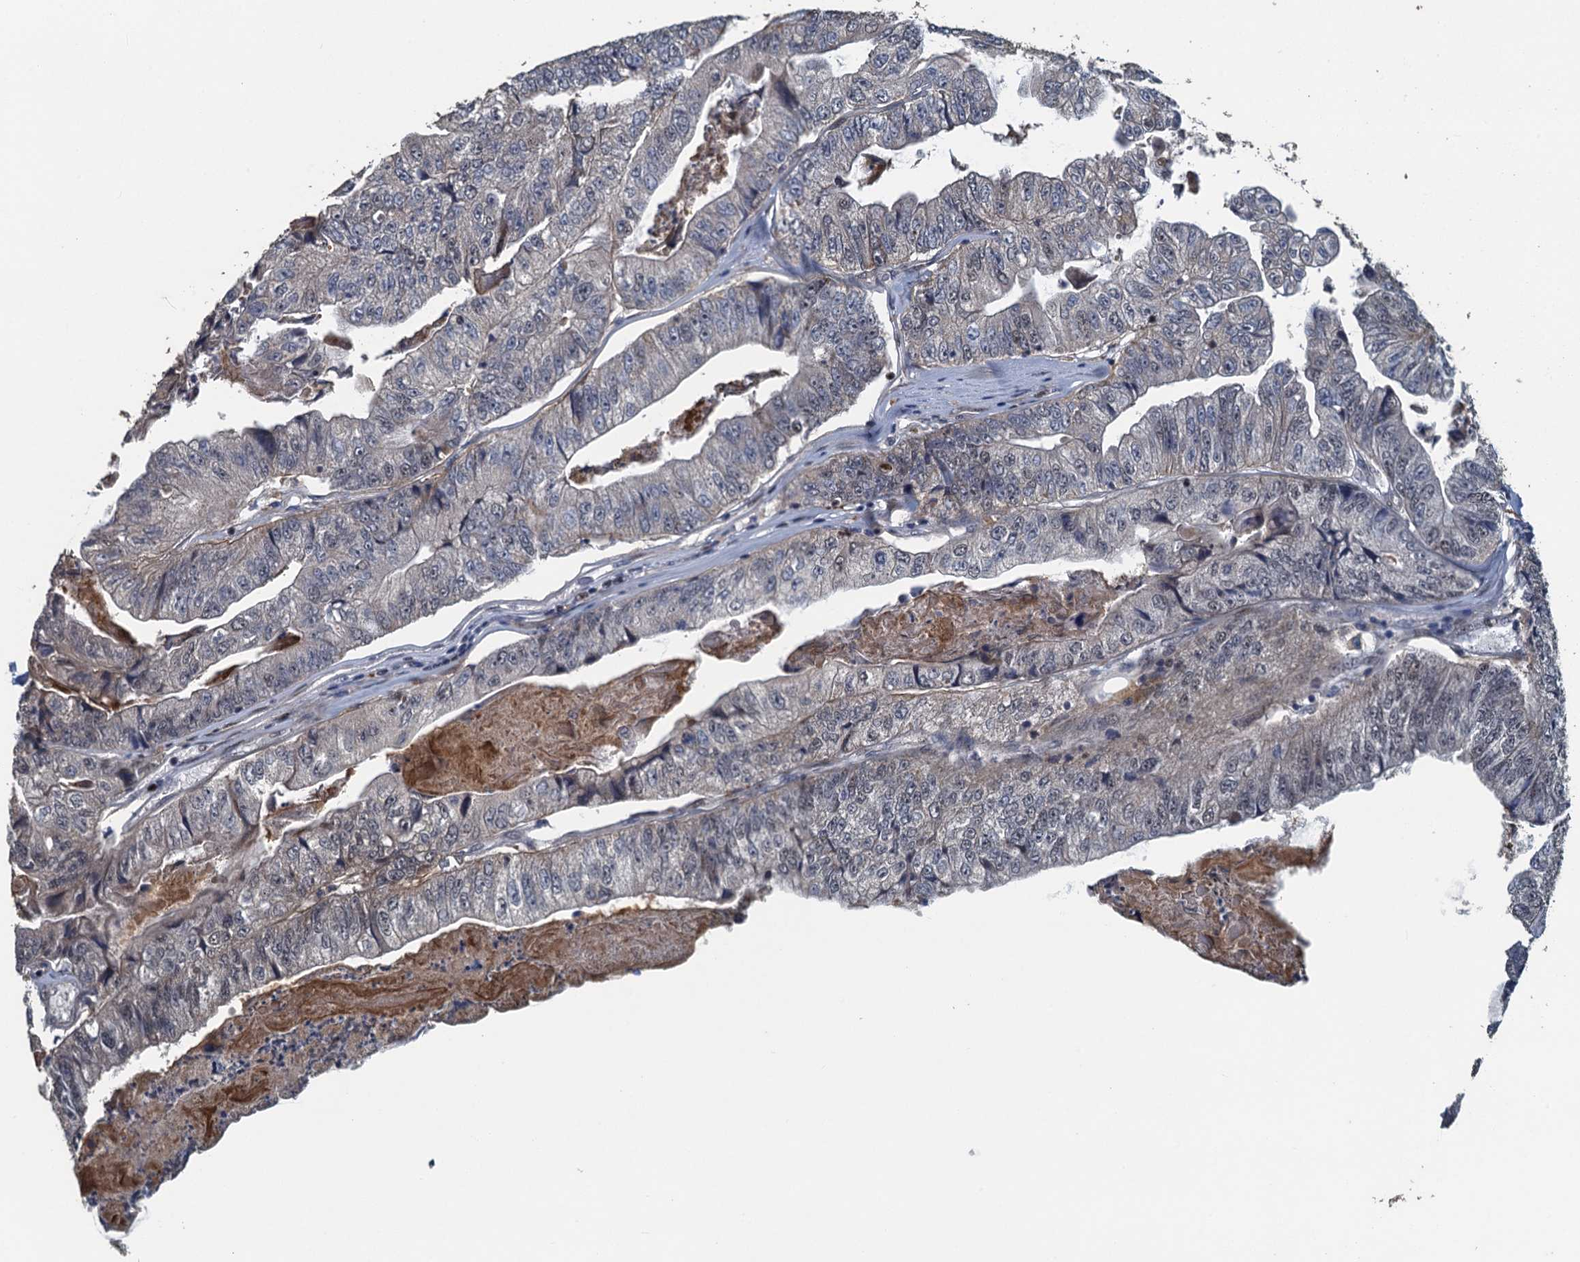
{"staining": {"intensity": "negative", "quantity": "none", "location": "none"}, "tissue": "colorectal cancer", "cell_type": "Tumor cells", "image_type": "cancer", "snomed": [{"axis": "morphology", "description": "Adenocarcinoma, NOS"}, {"axis": "topography", "description": "Colon"}], "caption": "A photomicrograph of human colorectal cancer is negative for staining in tumor cells. The staining was performed using DAB (3,3'-diaminobenzidine) to visualize the protein expression in brown, while the nuclei were stained in blue with hematoxylin (Magnification: 20x).", "gene": "AGRN", "patient": {"sex": "female", "age": 67}}